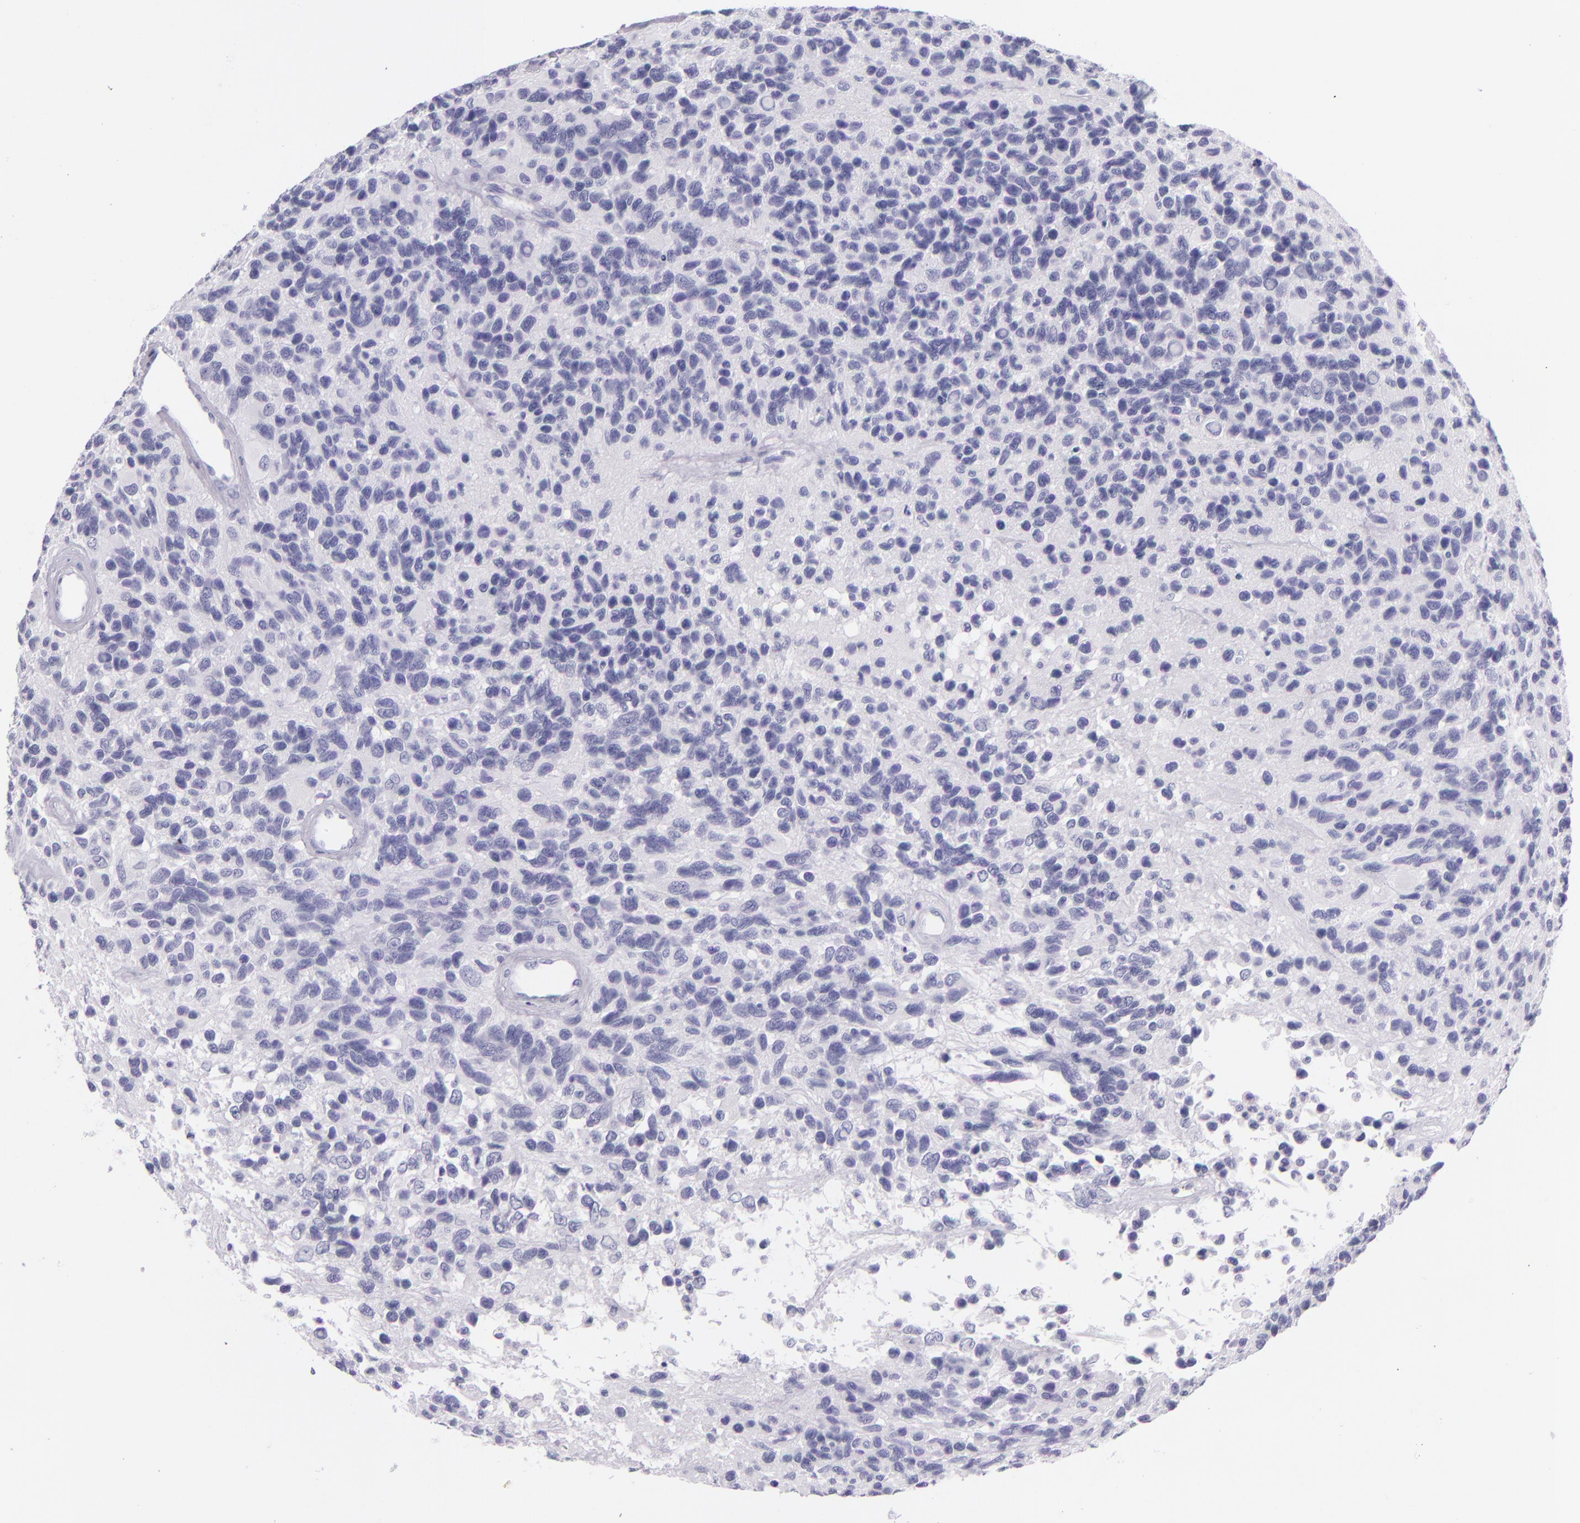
{"staining": {"intensity": "negative", "quantity": "none", "location": "none"}, "tissue": "glioma", "cell_type": "Tumor cells", "image_type": "cancer", "snomed": [{"axis": "morphology", "description": "Glioma, malignant, High grade"}, {"axis": "topography", "description": "Brain"}], "caption": "Human malignant glioma (high-grade) stained for a protein using IHC exhibits no positivity in tumor cells.", "gene": "CEACAM1", "patient": {"sex": "male", "age": 77}}